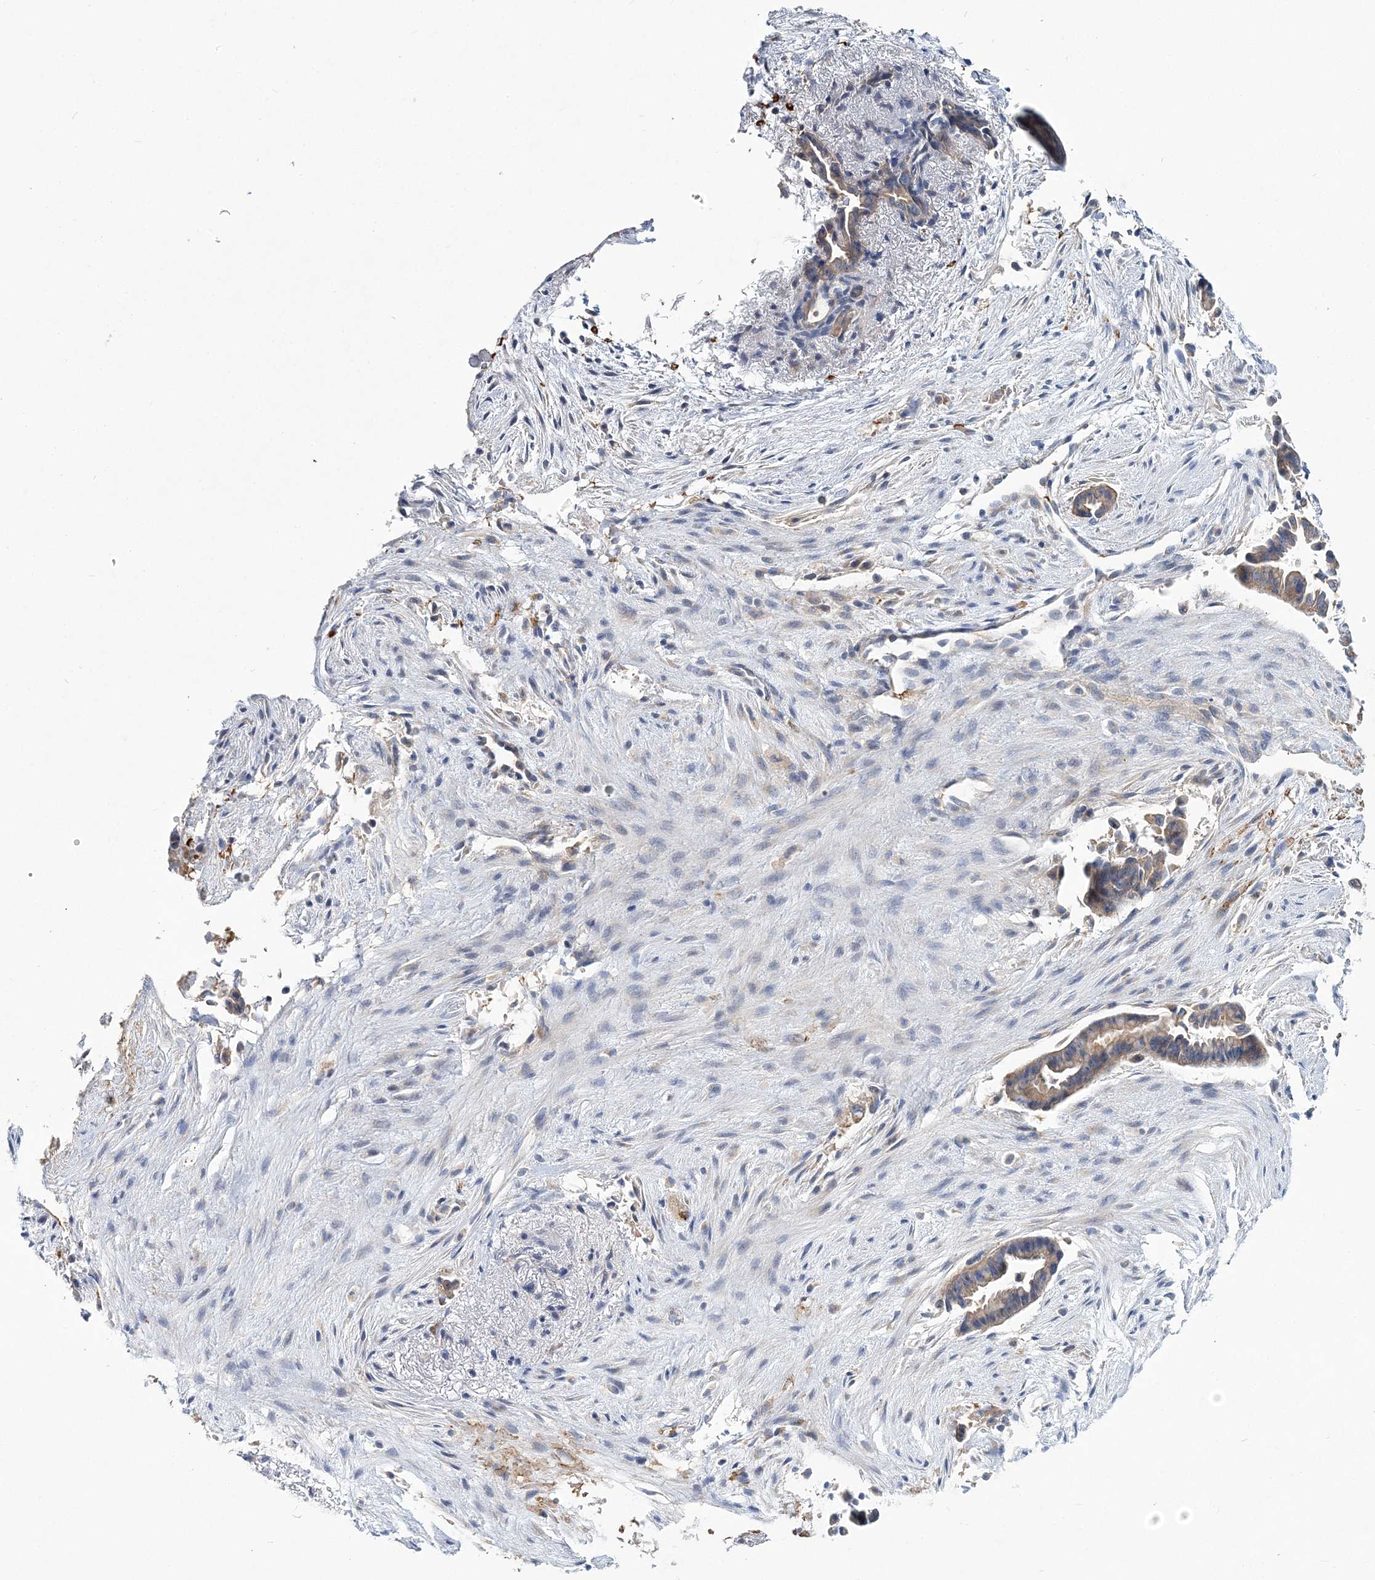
{"staining": {"intensity": "weak", "quantity": "25%-75%", "location": "cytoplasmic/membranous"}, "tissue": "liver cancer", "cell_type": "Tumor cells", "image_type": "cancer", "snomed": [{"axis": "morphology", "description": "Cholangiocarcinoma"}, {"axis": "topography", "description": "Liver"}], "caption": "Liver cancer (cholangiocarcinoma) stained for a protein displays weak cytoplasmic/membranous positivity in tumor cells.", "gene": "ATP11B", "patient": {"sex": "female", "age": 55}}